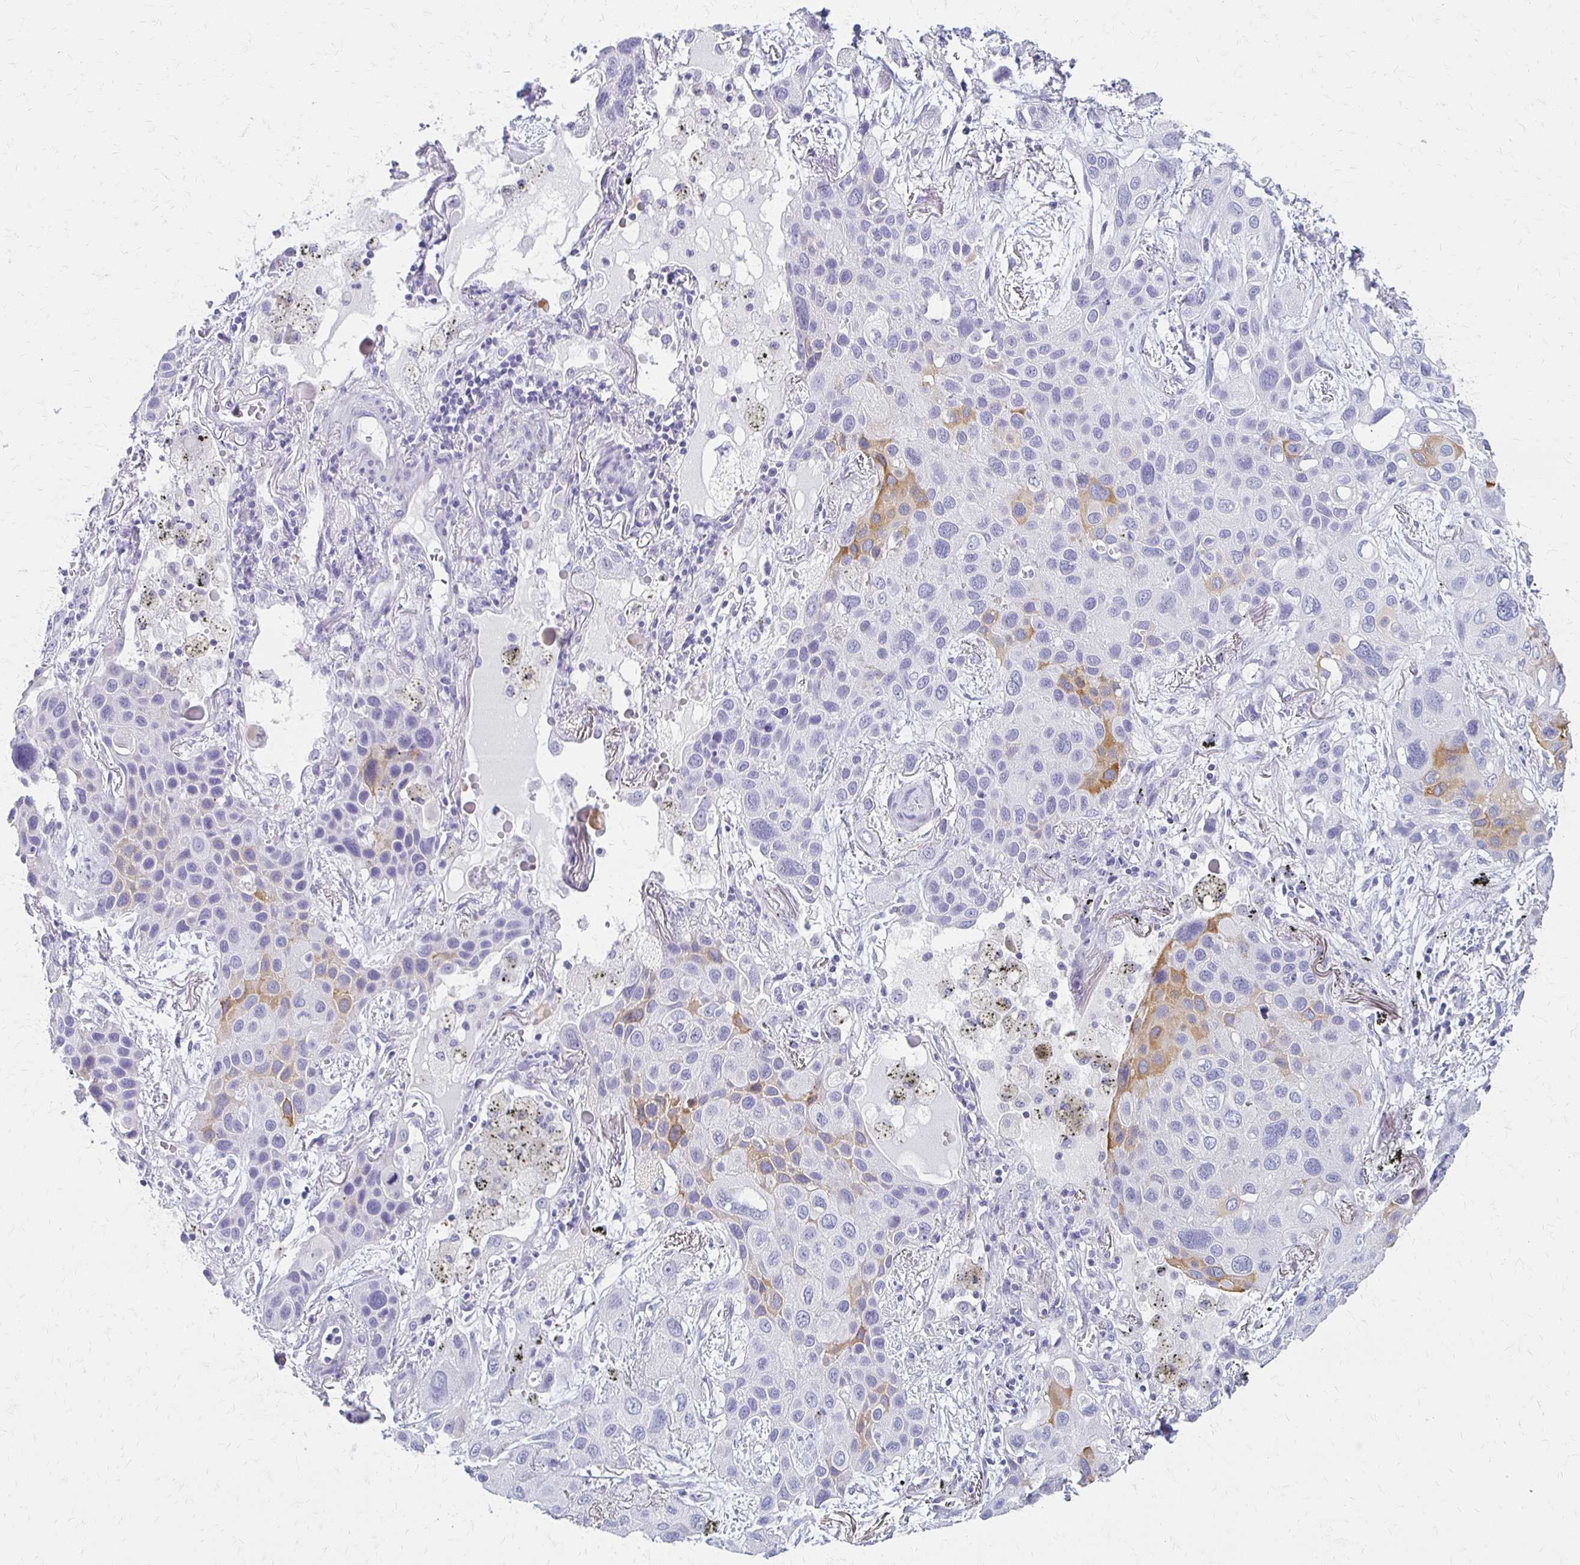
{"staining": {"intensity": "moderate", "quantity": "<25%", "location": "cytoplasmic/membranous"}, "tissue": "lung cancer", "cell_type": "Tumor cells", "image_type": "cancer", "snomed": [{"axis": "morphology", "description": "Squamous cell carcinoma, NOS"}, {"axis": "morphology", "description": "Squamous cell carcinoma, metastatic, NOS"}, {"axis": "topography", "description": "Lung"}], "caption": "Protein expression analysis of lung metastatic squamous cell carcinoma displays moderate cytoplasmic/membranous expression in about <25% of tumor cells.", "gene": "IVL", "patient": {"sex": "male", "age": 59}}